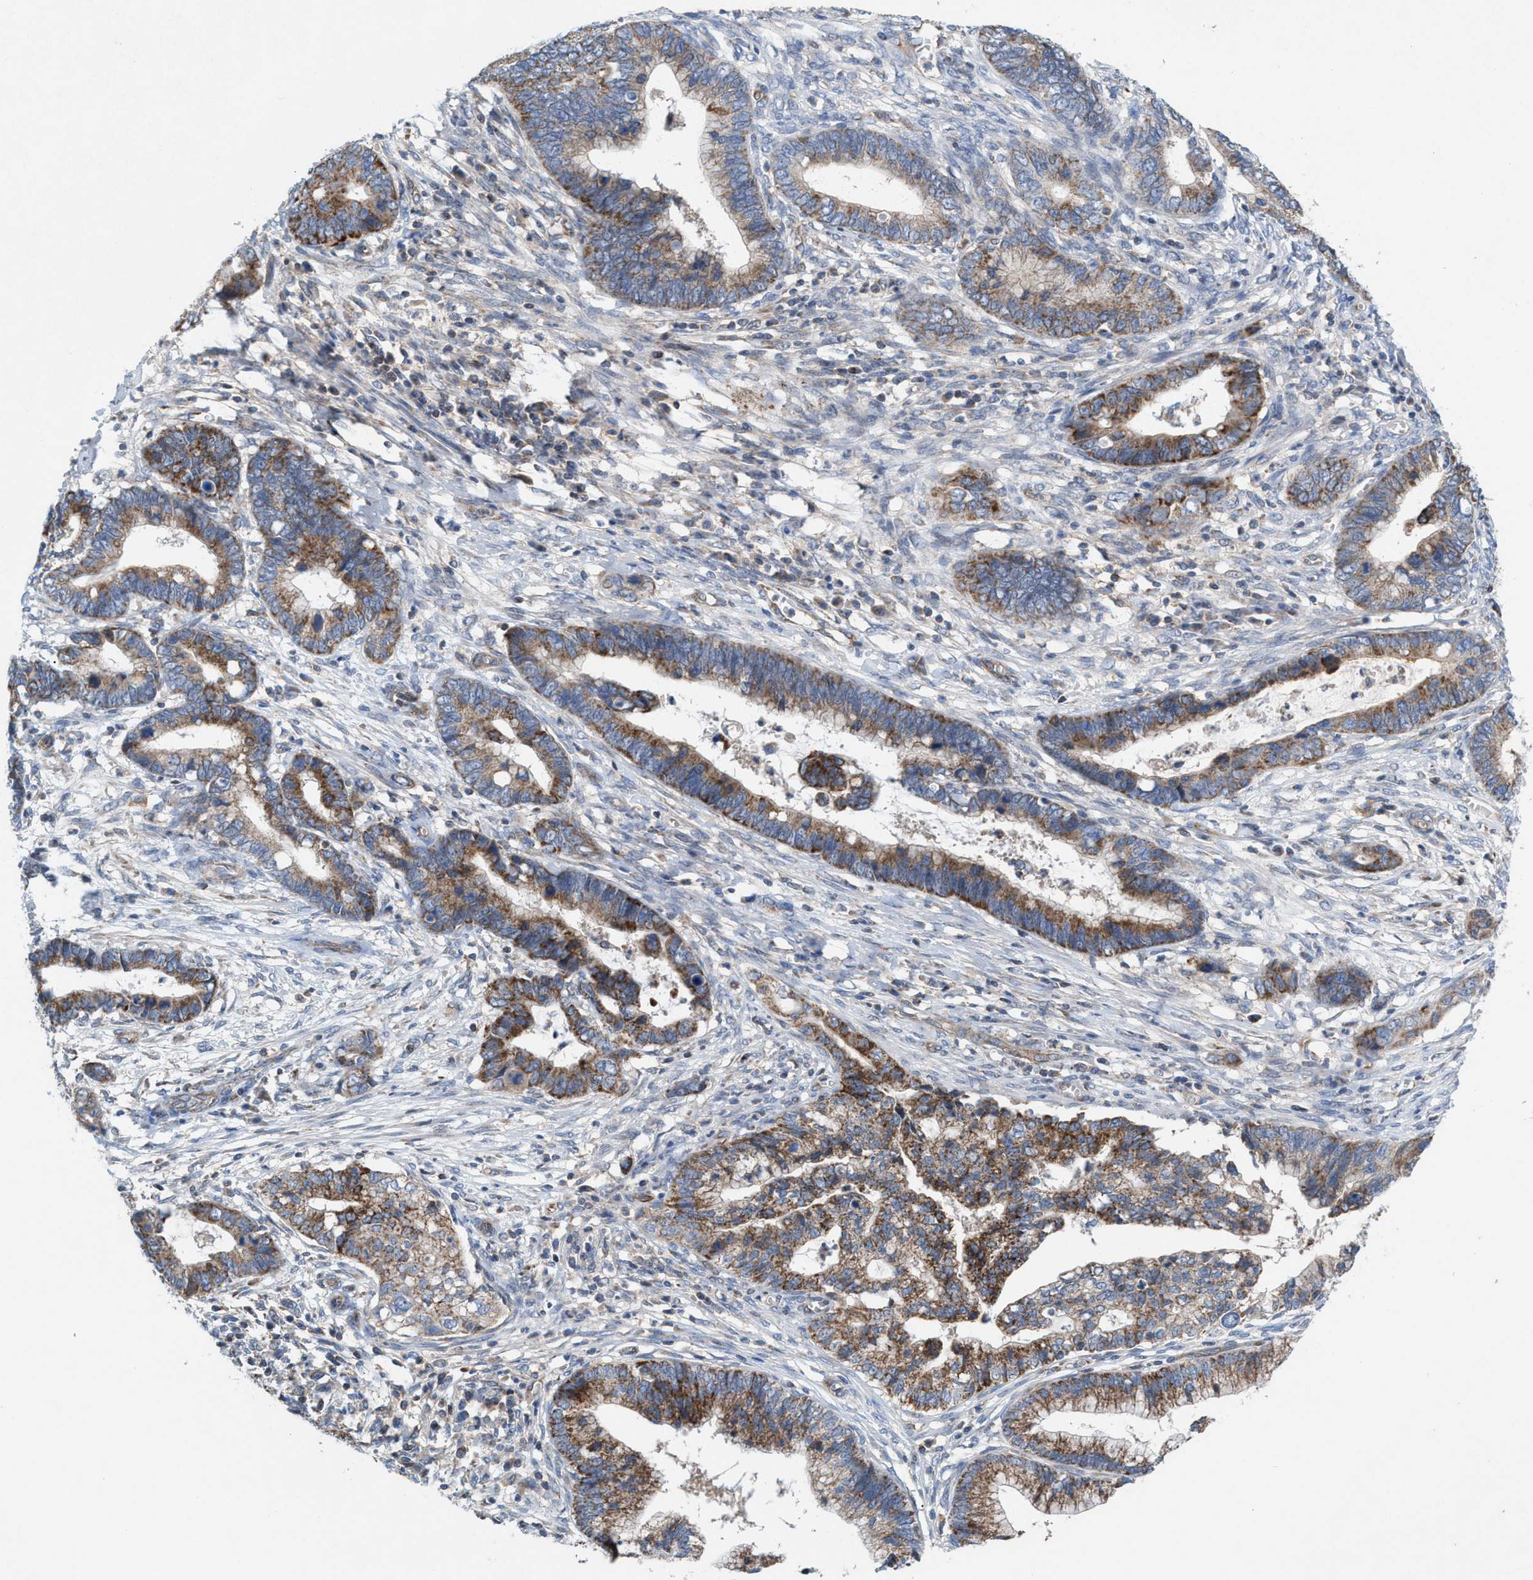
{"staining": {"intensity": "strong", "quantity": ">75%", "location": "cytoplasmic/membranous"}, "tissue": "cervical cancer", "cell_type": "Tumor cells", "image_type": "cancer", "snomed": [{"axis": "morphology", "description": "Adenocarcinoma, NOS"}, {"axis": "topography", "description": "Cervix"}], "caption": "This photomicrograph exhibits immunohistochemistry (IHC) staining of cervical adenocarcinoma, with high strong cytoplasmic/membranous staining in approximately >75% of tumor cells.", "gene": "MRM1", "patient": {"sex": "female", "age": 44}}